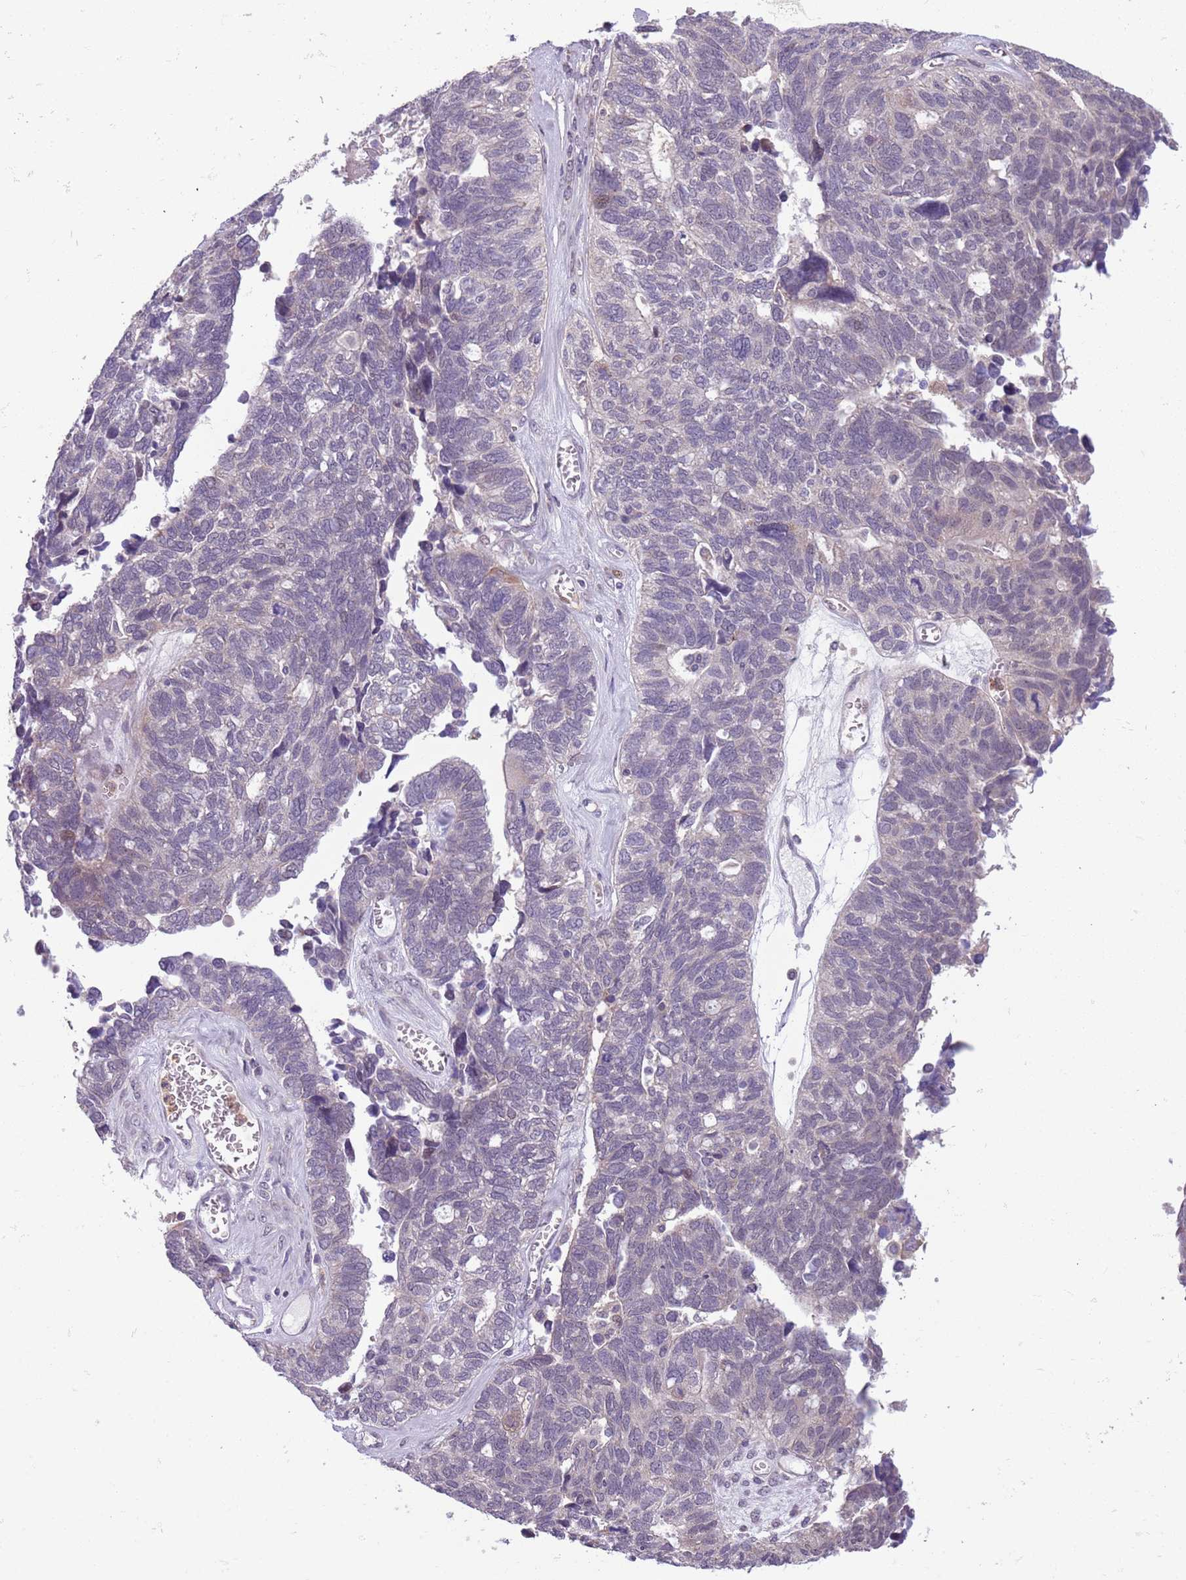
{"staining": {"intensity": "negative", "quantity": "none", "location": "none"}, "tissue": "ovarian cancer", "cell_type": "Tumor cells", "image_type": "cancer", "snomed": [{"axis": "morphology", "description": "Cystadenocarcinoma, serous, NOS"}, {"axis": "topography", "description": "Ovary"}], "caption": "An immunohistochemistry histopathology image of serous cystadenocarcinoma (ovarian) is shown. There is no staining in tumor cells of serous cystadenocarcinoma (ovarian). (DAB immunohistochemistry visualized using brightfield microscopy, high magnification).", "gene": "JAML", "patient": {"sex": "female", "age": 79}}